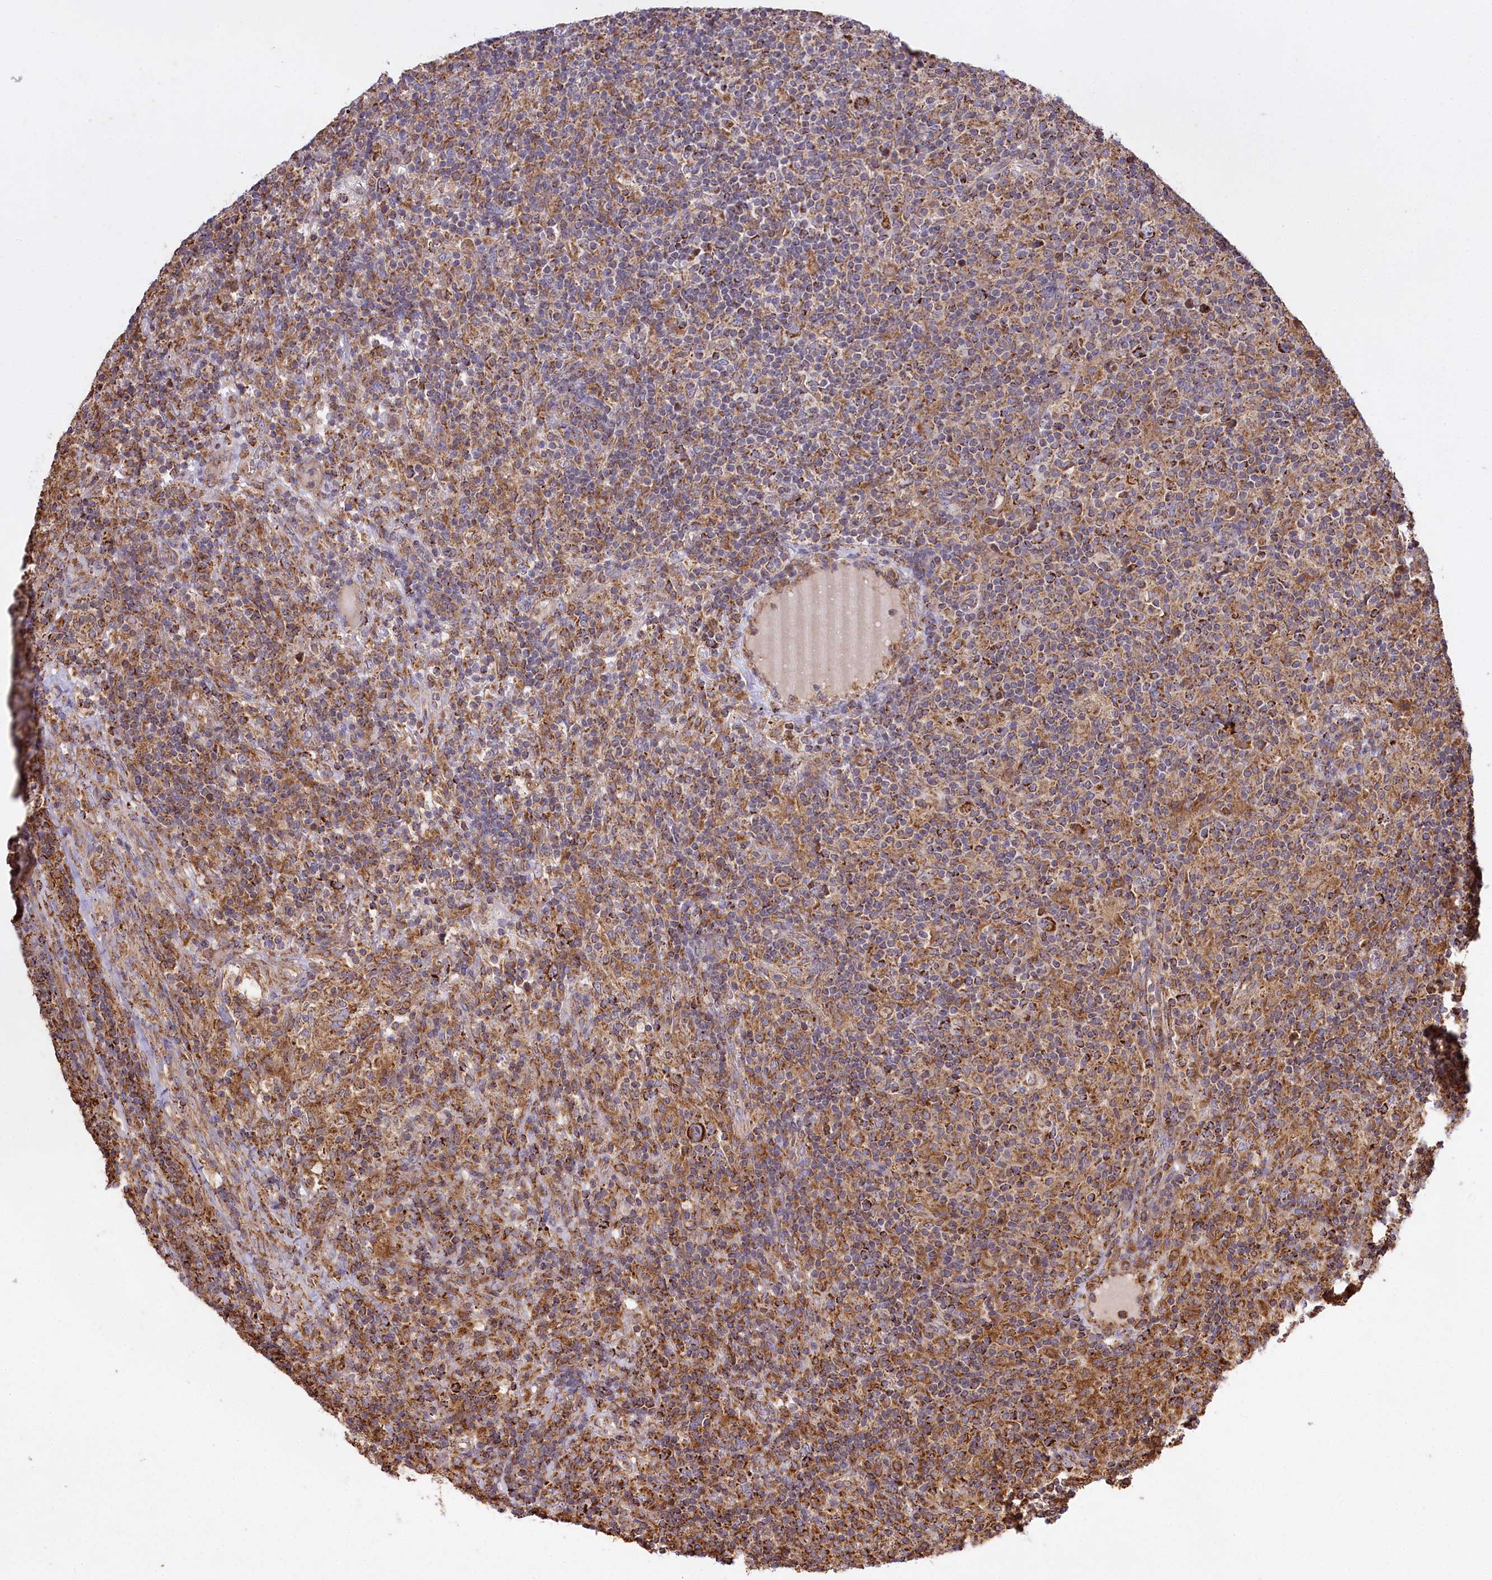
{"staining": {"intensity": "strong", "quantity": ">75%", "location": "cytoplasmic/membranous"}, "tissue": "lymphoma", "cell_type": "Tumor cells", "image_type": "cancer", "snomed": [{"axis": "morphology", "description": "Hodgkin's disease, NOS"}, {"axis": "topography", "description": "Lymph node"}], "caption": "Immunohistochemistry of Hodgkin's disease displays high levels of strong cytoplasmic/membranous staining in about >75% of tumor cells.", "gene": "CARD19", "patient": {"sex": "male", "age": 70}}